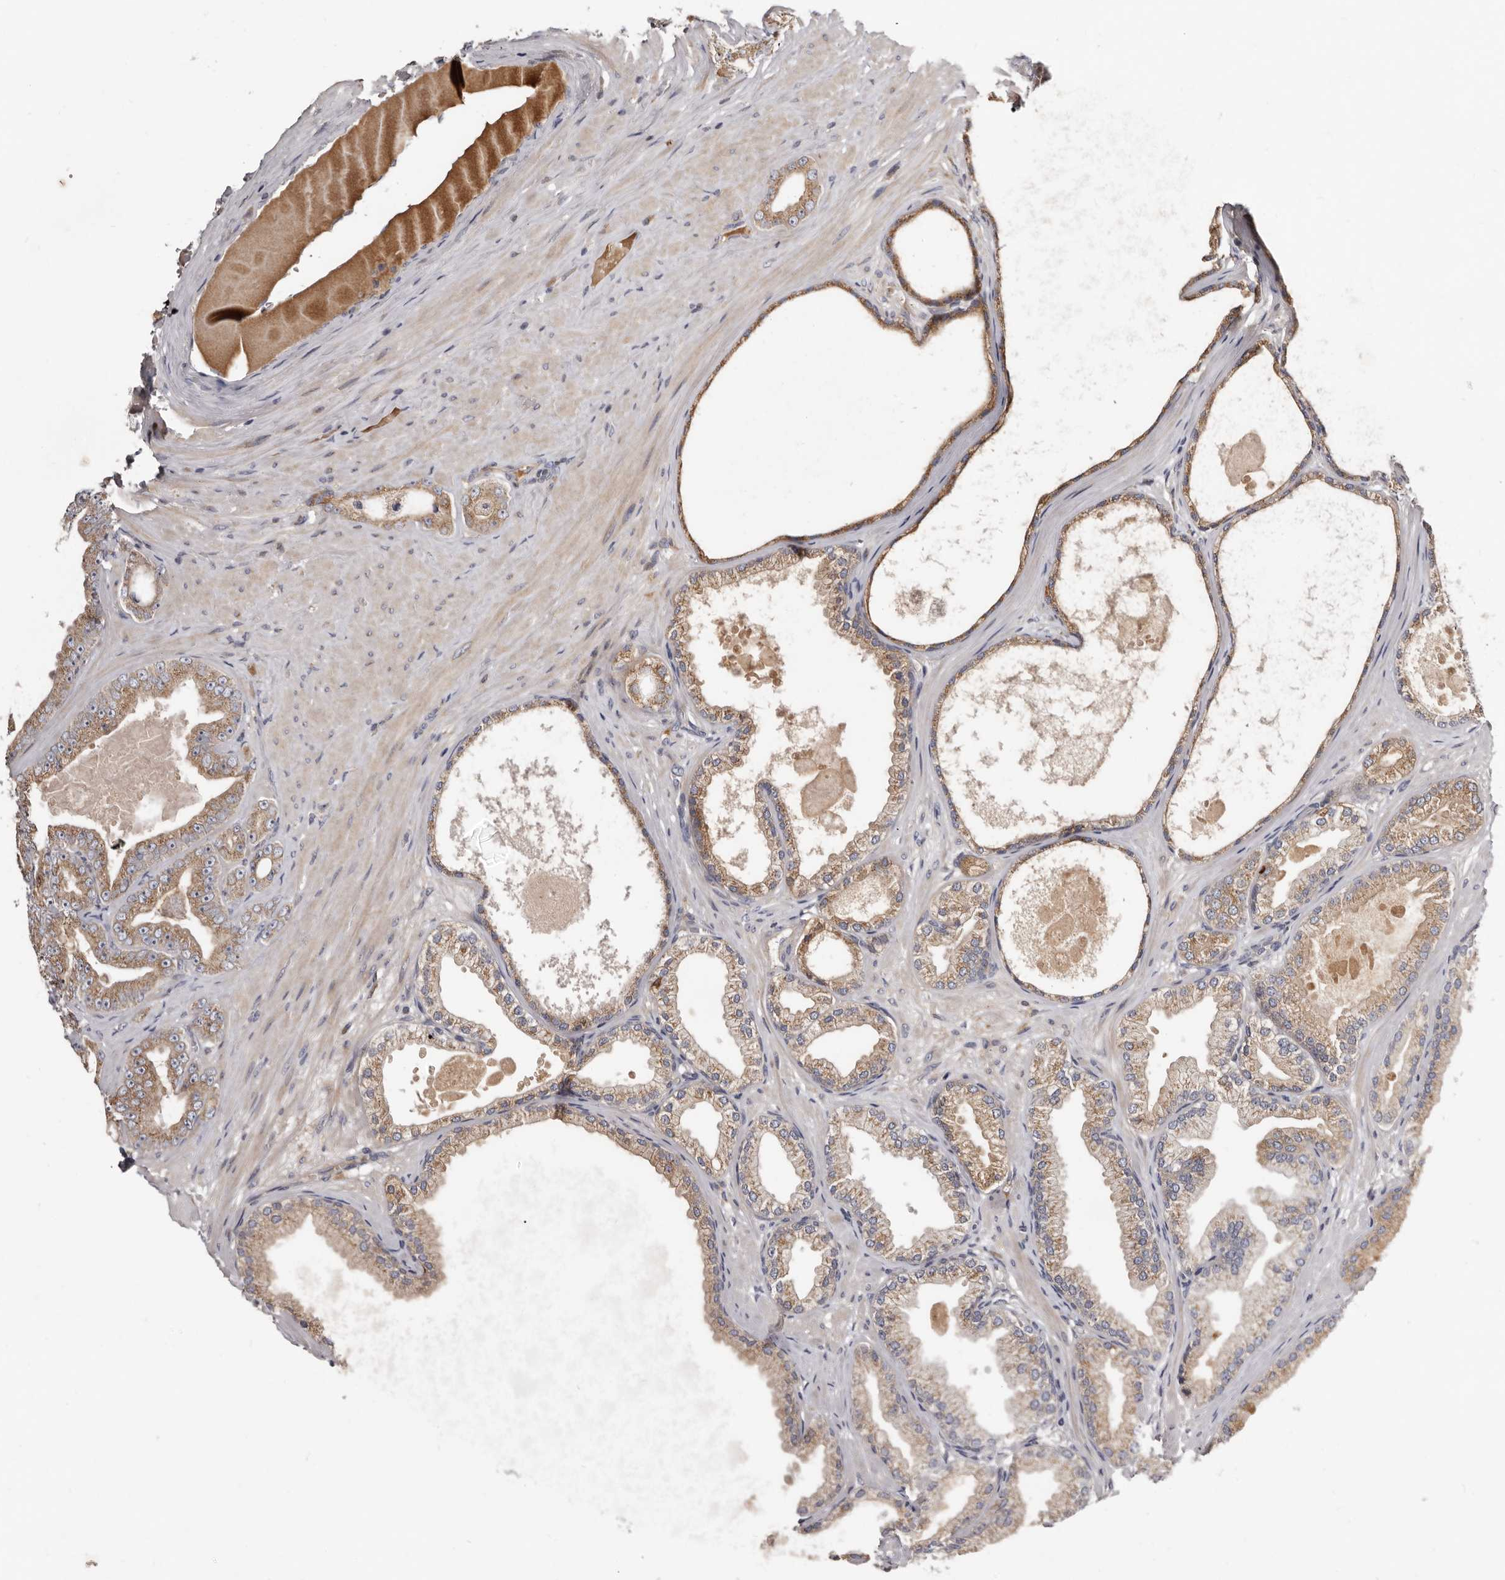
{"staining": {"intensity": "moderate", "quantity": ">75%", "location": "cytoplasmic/membranous"}, "tissue": "prostate cancer", "cell_type": "Tumor cells", "image_type": "cancer", "snomed": [{"axis": "morphology", "description": "Adenocarcinoma, Low grade"}, {"axis": "topography", "description": "Prostate"}], "caption": "Prostate low-grade adenocarcinoma tissue shows moderate cytoplasmic/membranous expression in about >75% of tumor cells", "gene": "ASIC5", "patient": {"sex": "male", "age": 63}}